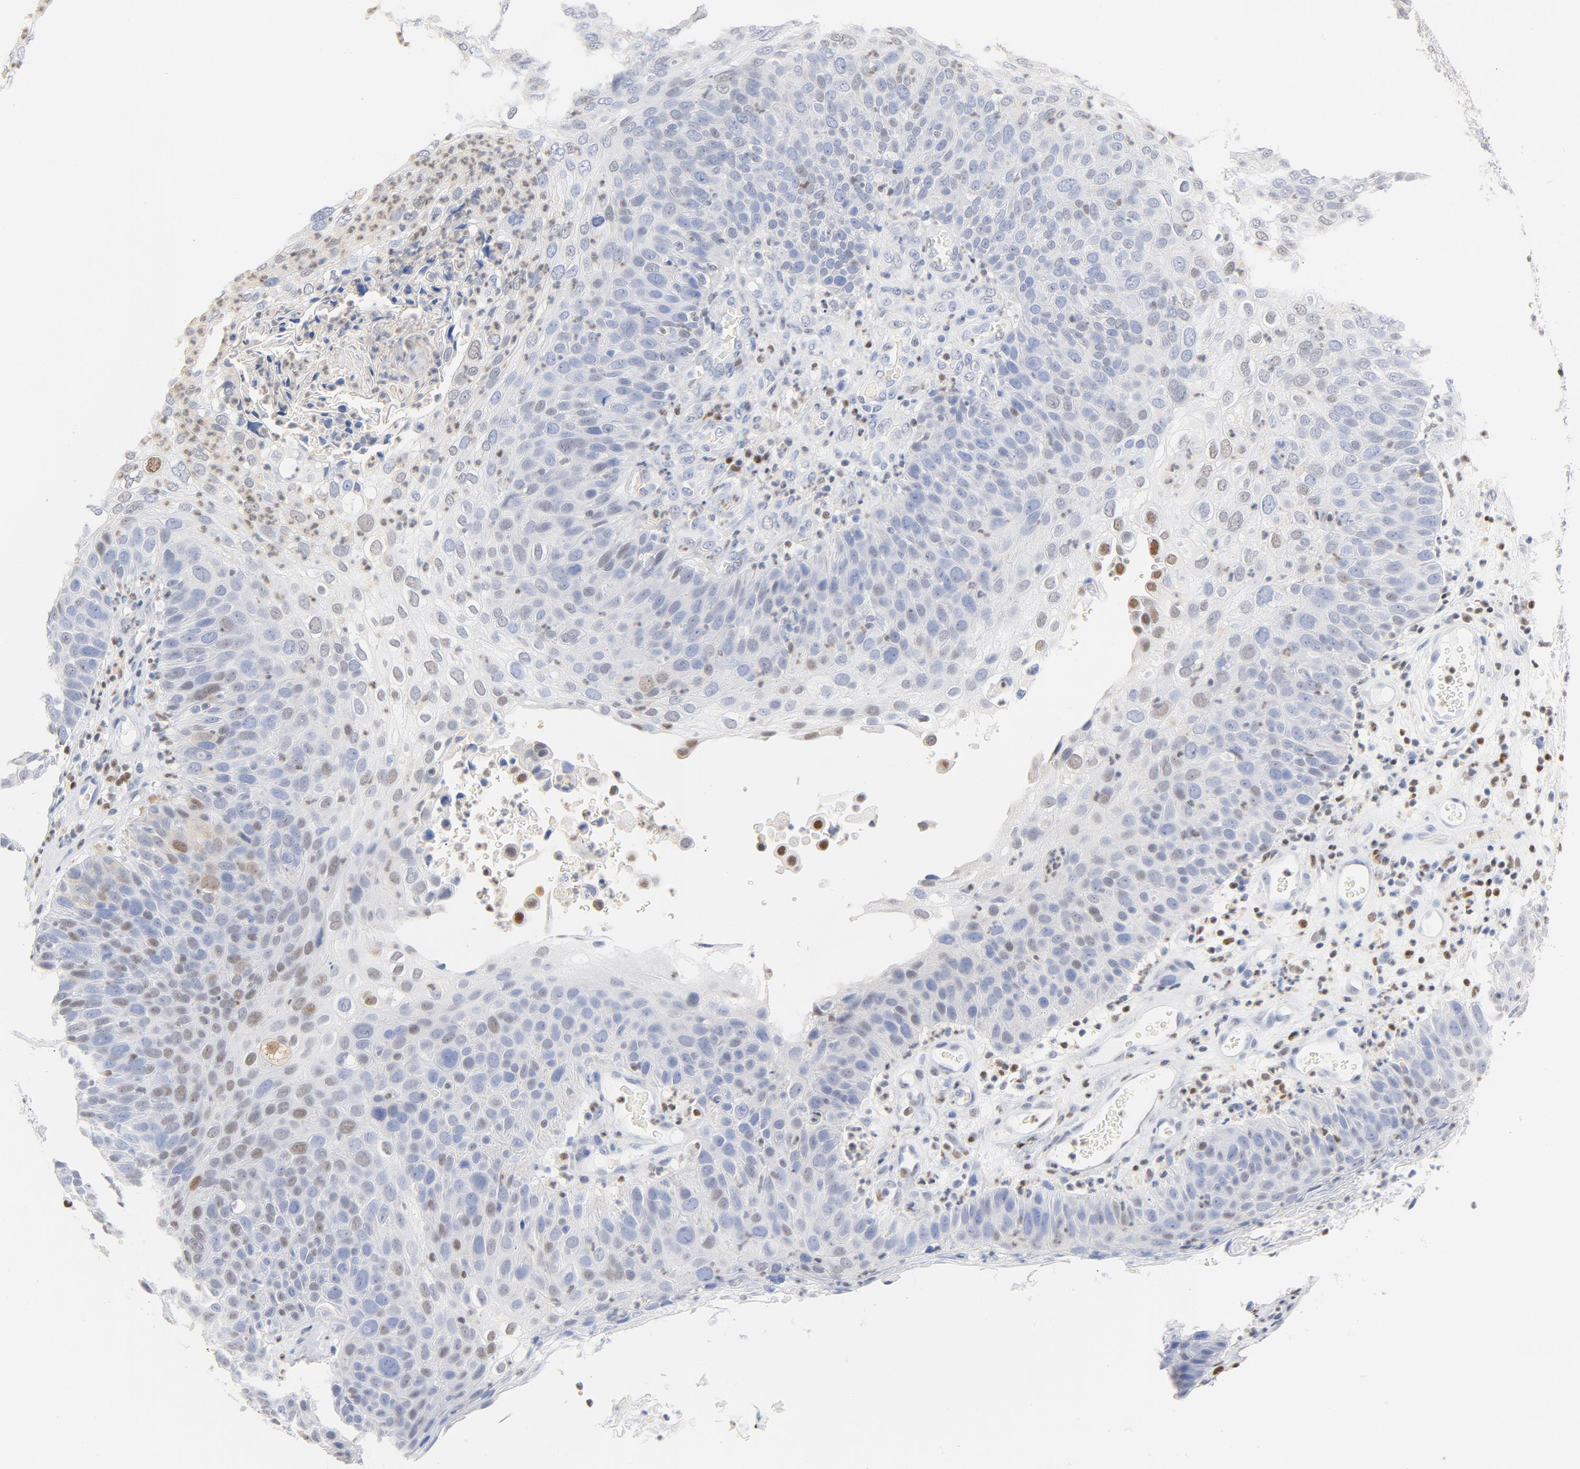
{"staining": {"intensity": "moderate", "quantity": "25%-75%", "location": "nuclear"}, "tissue": "skin cancer", "cell_type": "Tumor cells", "image_type": "cancer", "snomed": [{"axis": "morphology", "description": "Squamous cell carcinoma, NOS"}, {"axis": "topography", "description": "Skin"}], "caption": "Moderate nuclear protein expression is present in about 25%-75% of tumor cells in squamous cell carcinoma (skin).", "gene": "CDKN1B", "patient": {"sex": "male", "age": 87}}